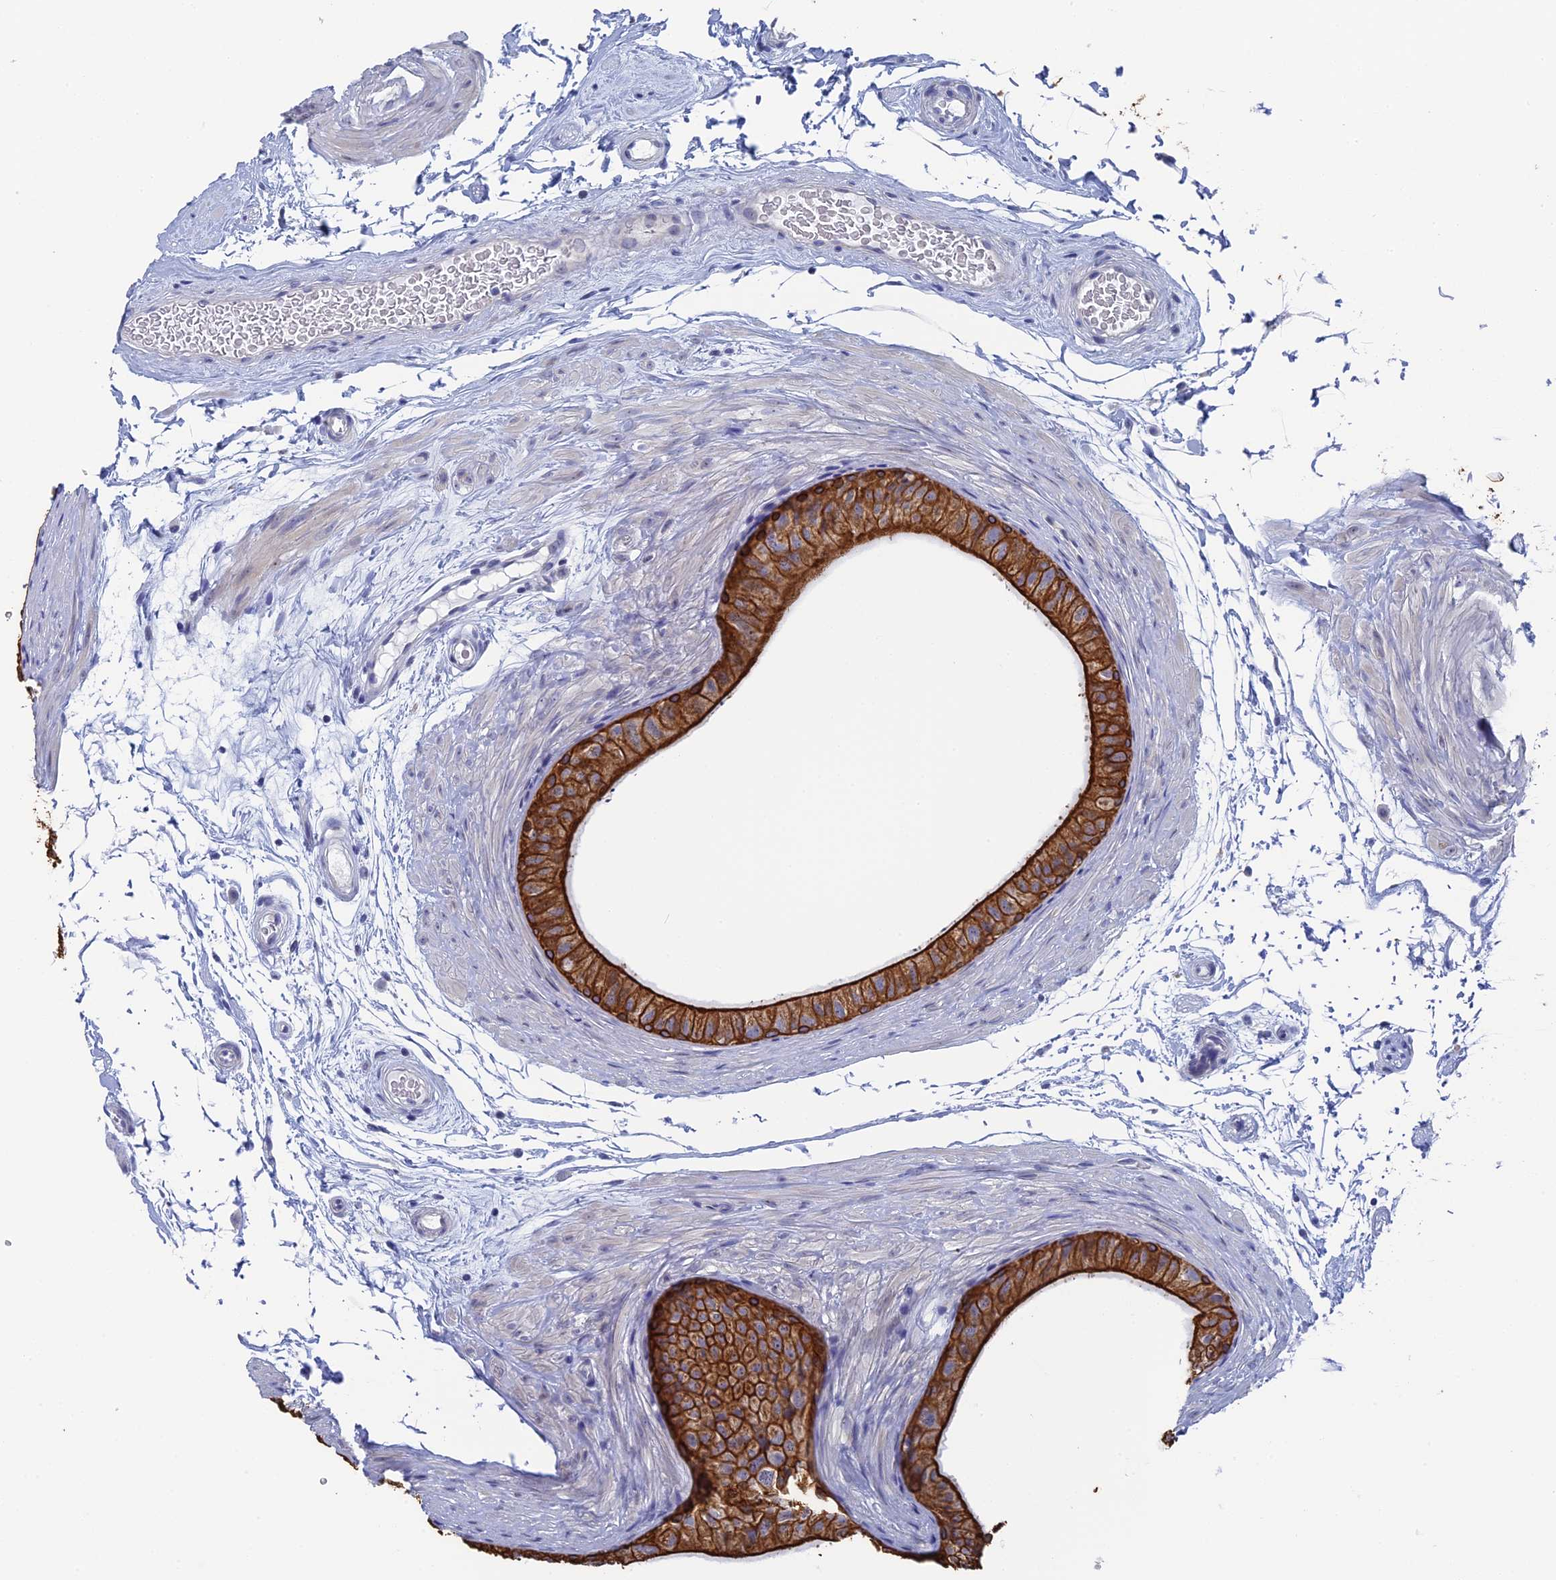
{"staining": {"intensity": "strong", "quantity": ">75%", "location": "cytoplasmic/membranous"}, "tissue": "epididymis", "cell_type": "Glandular cells", "image_type": "normal", "snomed": [{"axis": "morphology", "description": "Normal tissue, NOS"}, {"axis": "topography", "description": "Epididymis"}], "caption": "Protein expression analysis of unremarkable epididymis exhibits strong cytoplasmic/membranous staining in approximately >75% of glandular cells. (DAB (3,3'-diaminobenzidine) IHC with brightfield microscopy, high magnification).", "gene": "SRFBP1", "patient": {"sex": "male", "age": 45}}